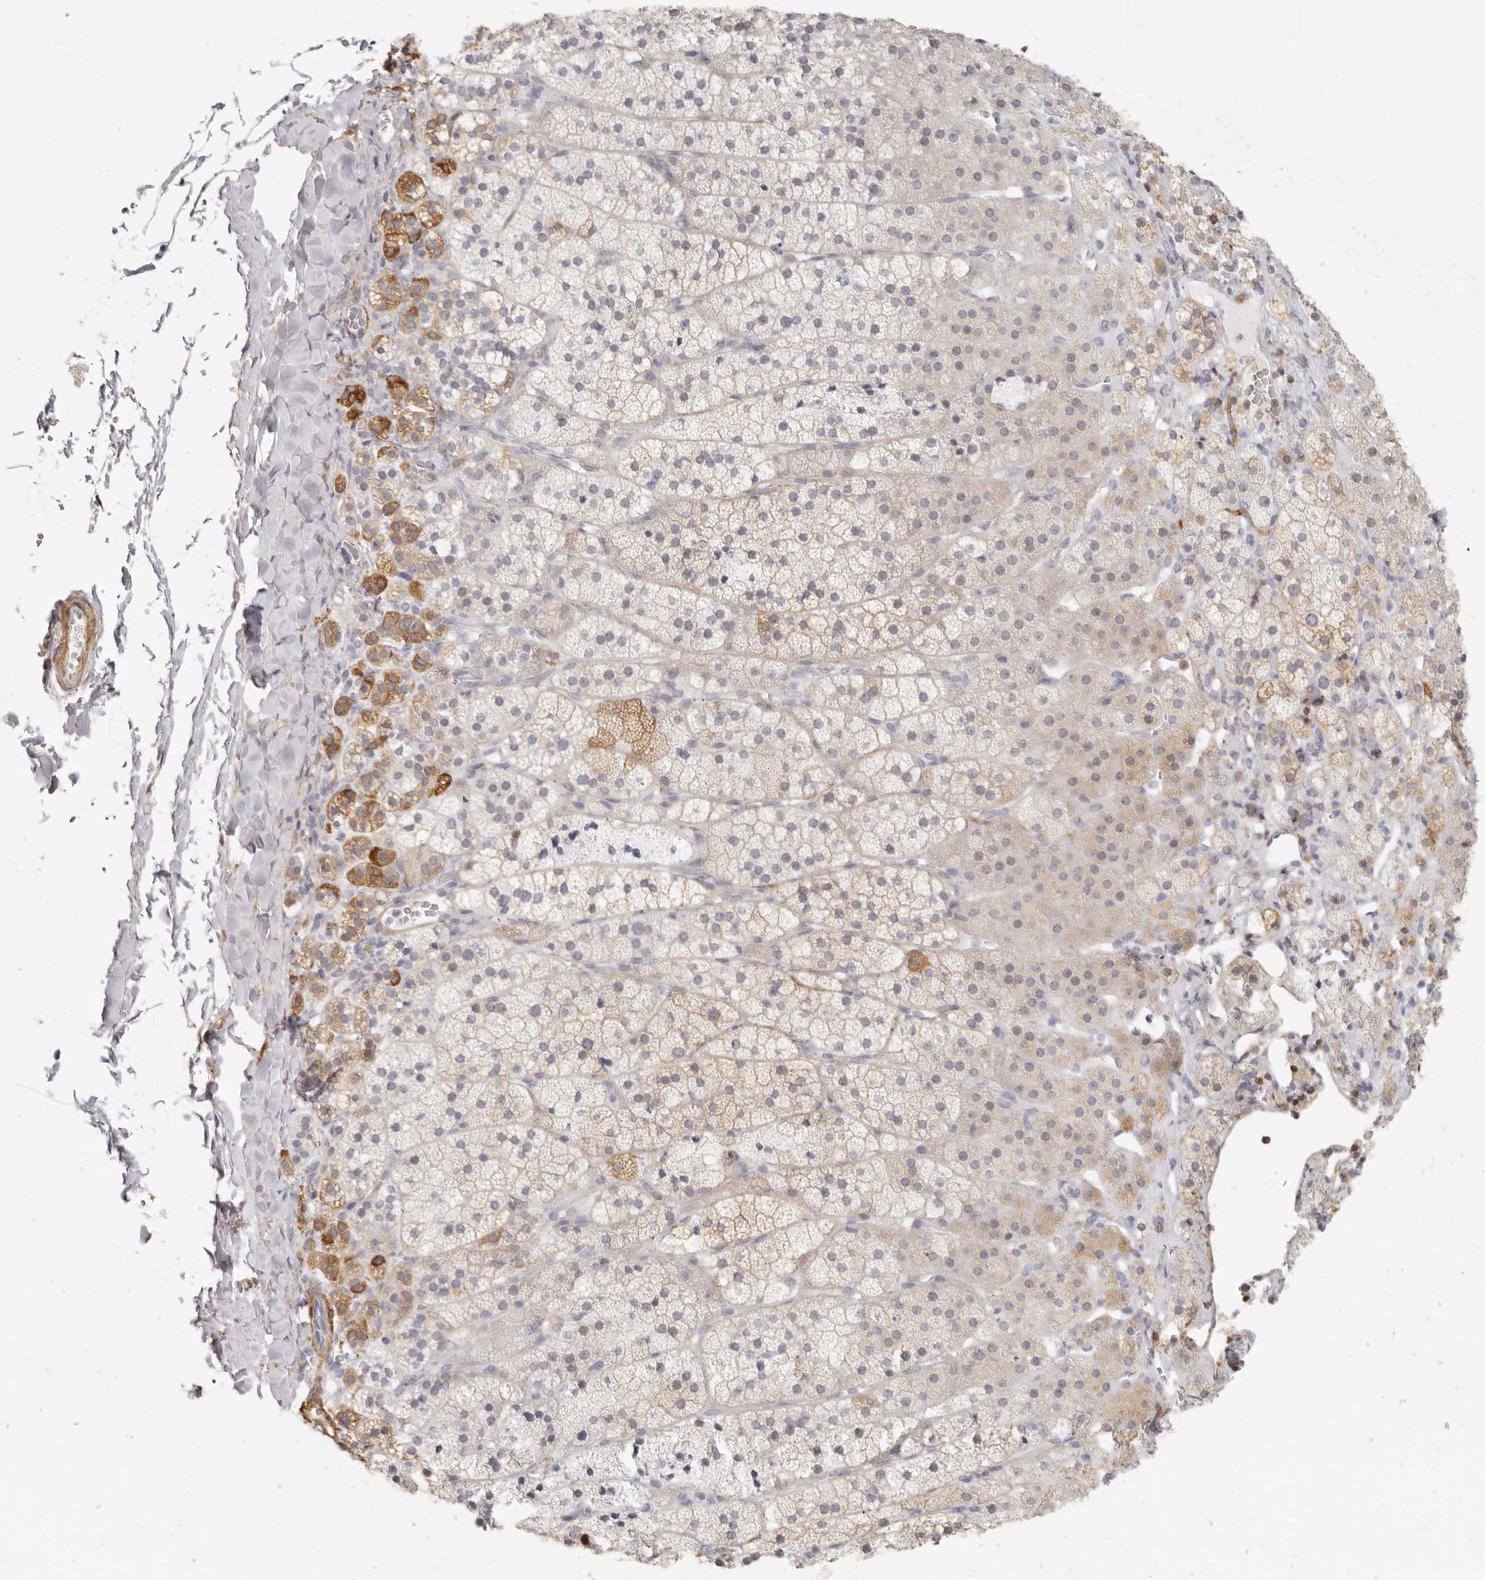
{"staining": {"intensity": "moderate", "quantity": "<25%", "location": "cytoplasmic/membranous"}, "tissue": "adrenal gland", "cell_type": "Glandular cells", "image_type": "normal", "snomed": [{"axis": "morphology", "description": "Normal tissue, NOS"}, {"axis": "topography", "description": "Adrenal gland"}], "caption": "Normal adrenal gland displays moderate cytoplasmic/membranous expression in approximately <25% of glandular cells.", "gene": "NIBAN1", "patient": {"sex": "female", "age": 44}}